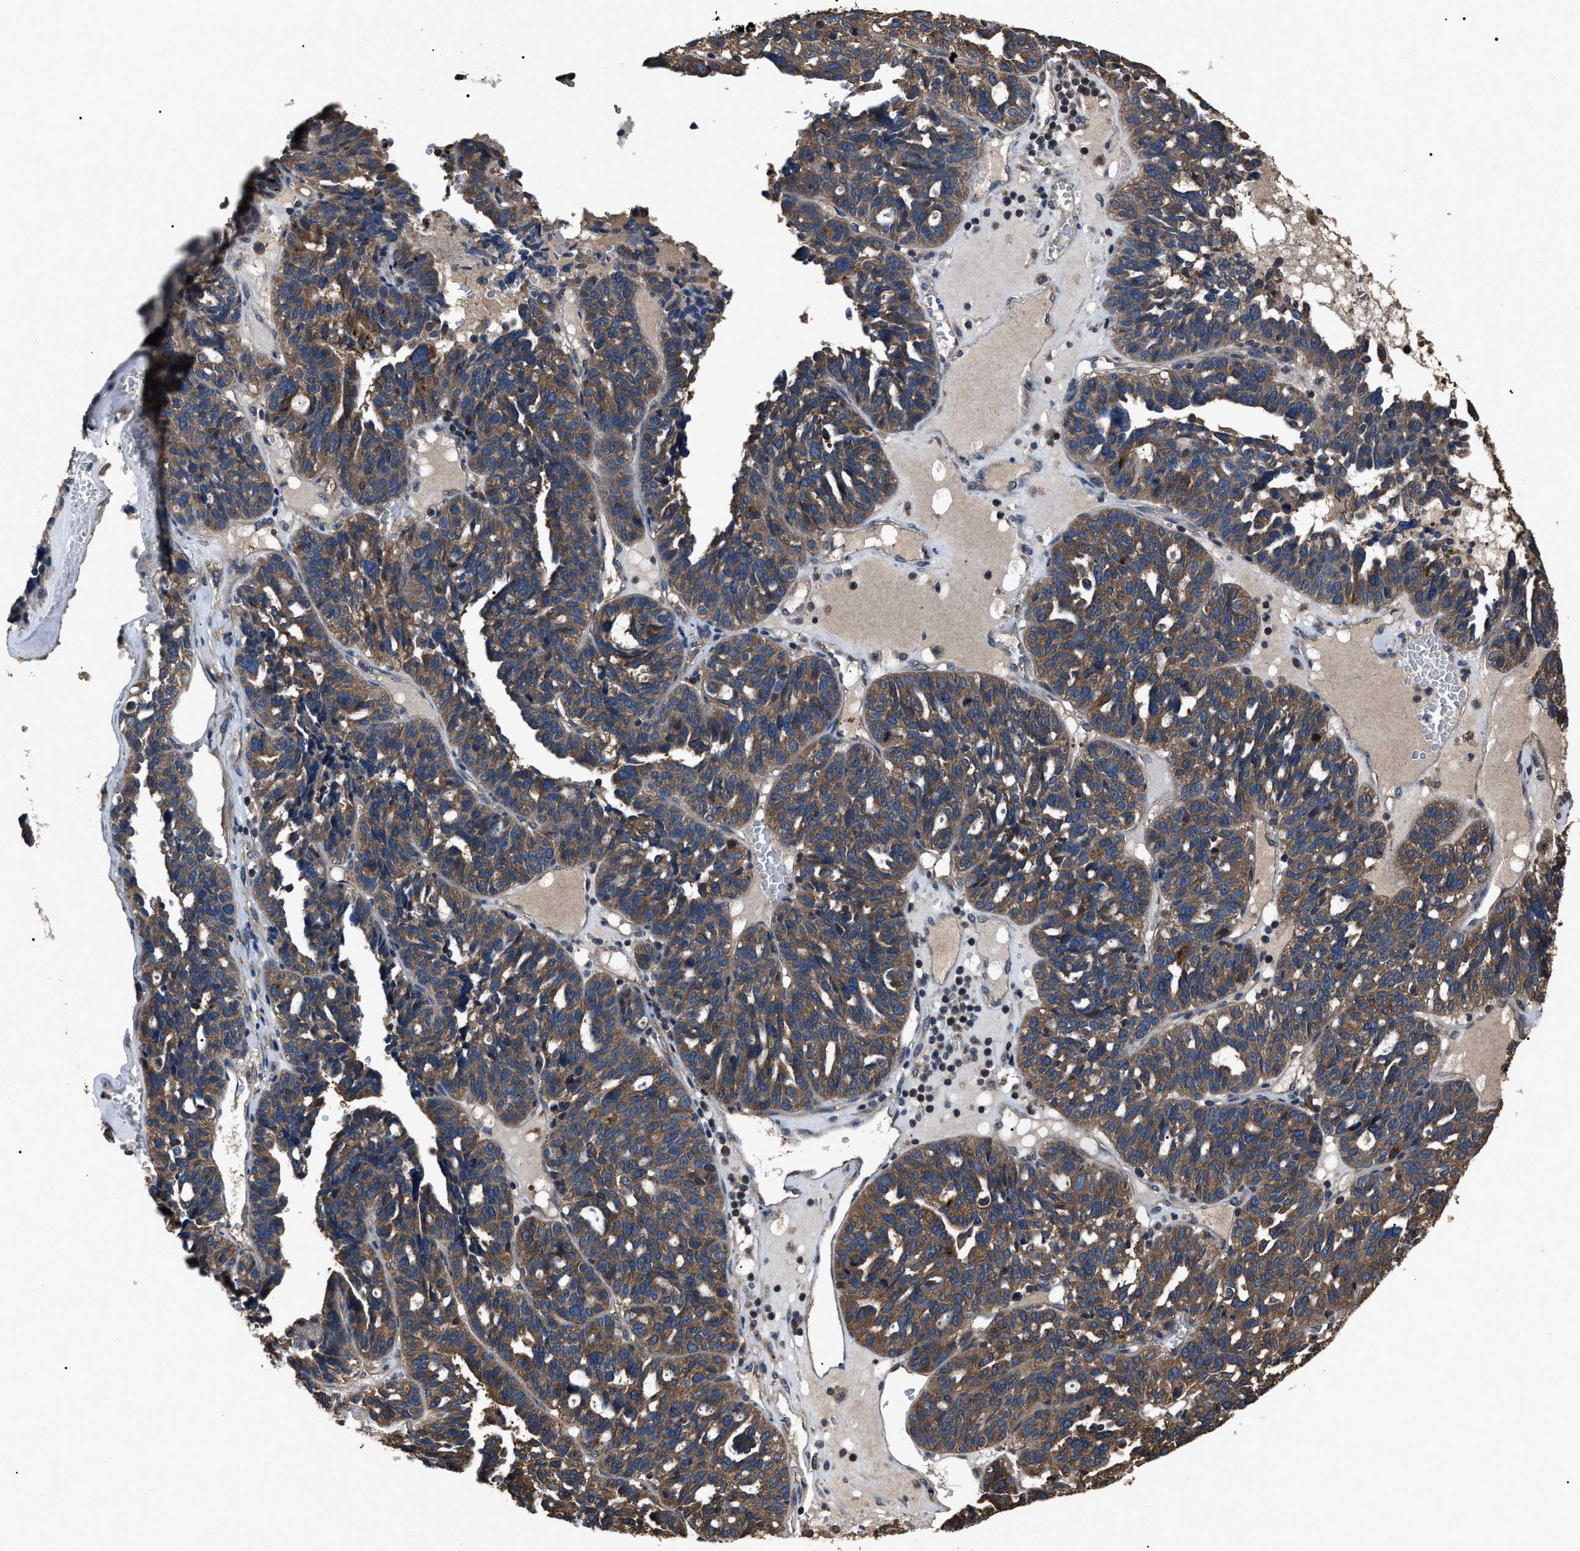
{"staining": {"intensity": "moderate", "quantity": ">75%", "location": "cytoplasmic/membranous"}, "tissue": "ovarian cancer", "cell_type": "Tumor cells", "image_type": "cancer", "snomed": [{"axis": "morphology", "description": "Cystadenocarcinoma, serous, NOS"}, {"axis": "topography", "description": "Ovary"}], "caption": "There is medium levels of moderate cytoplasmic/membranous expression in tumor cells of serous cystadenocarcinoma (ovarian), as demonstrated by immunohistochemical staining (brown color).", "gene": "RNF216", "patient": {"sex": "female", "age": 59}}